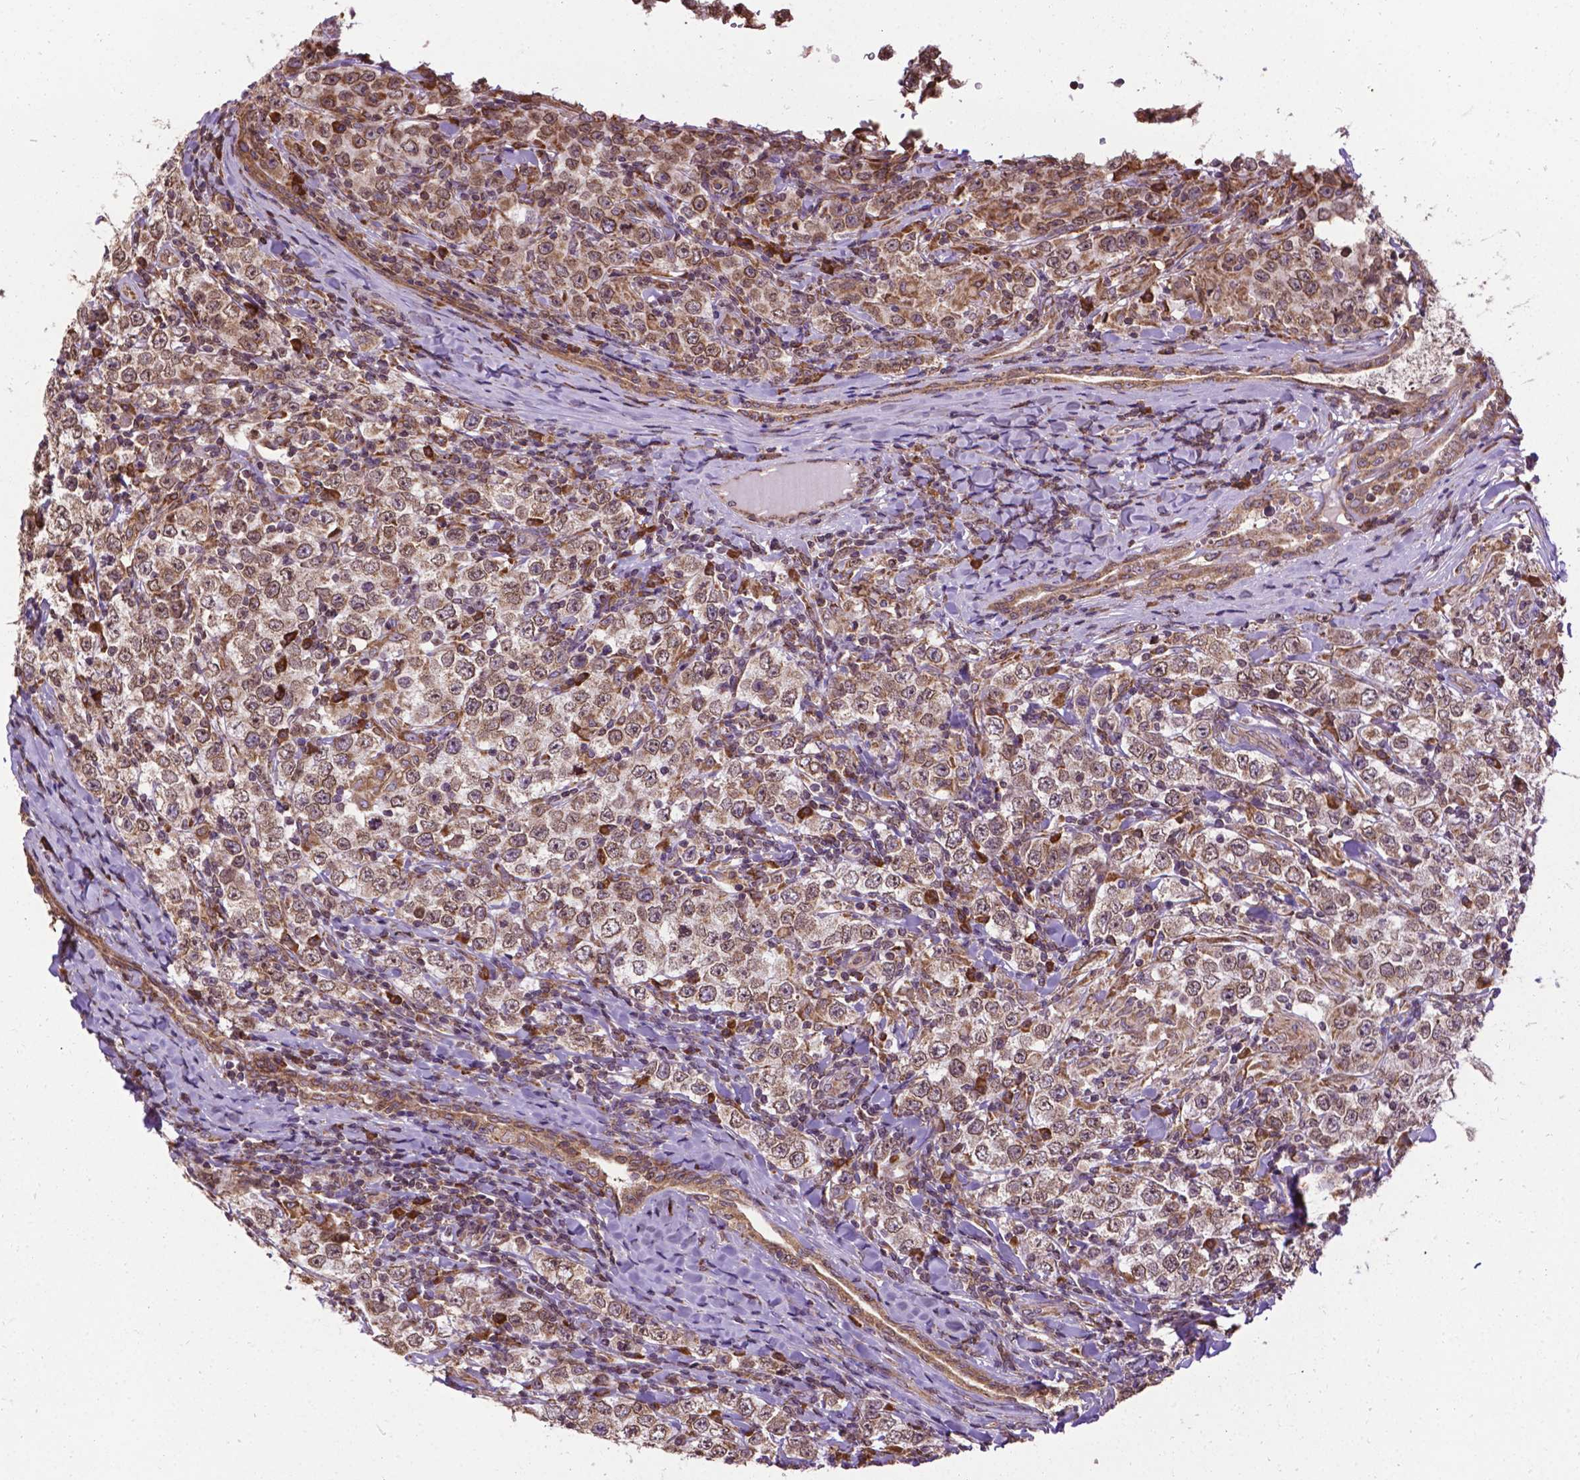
{"staining": {"intensity": "moderate", "quantity": ">75%", "location": "cytoplasmic/membranous,nuclear"}, "tissue": "testis cancer", "cell_type": "Tumor cells", "image_type": "cancer", "snomed": [{"axis": "morphology", "description": "Seminoma, NOS"}, {"axis": "morphology", "description": "Carcinoma, Embryonal, NOS"}, {"axis": "topography", "description": "Testis"}], "caption": "Human testis seminoma stained with a brown dye shows moderate cytoplasmic/membranous and nuclear positive staining in about >75% of tumor cells.", "gene": "GANAB", "patient": {"sex": "male", "age": 41}}